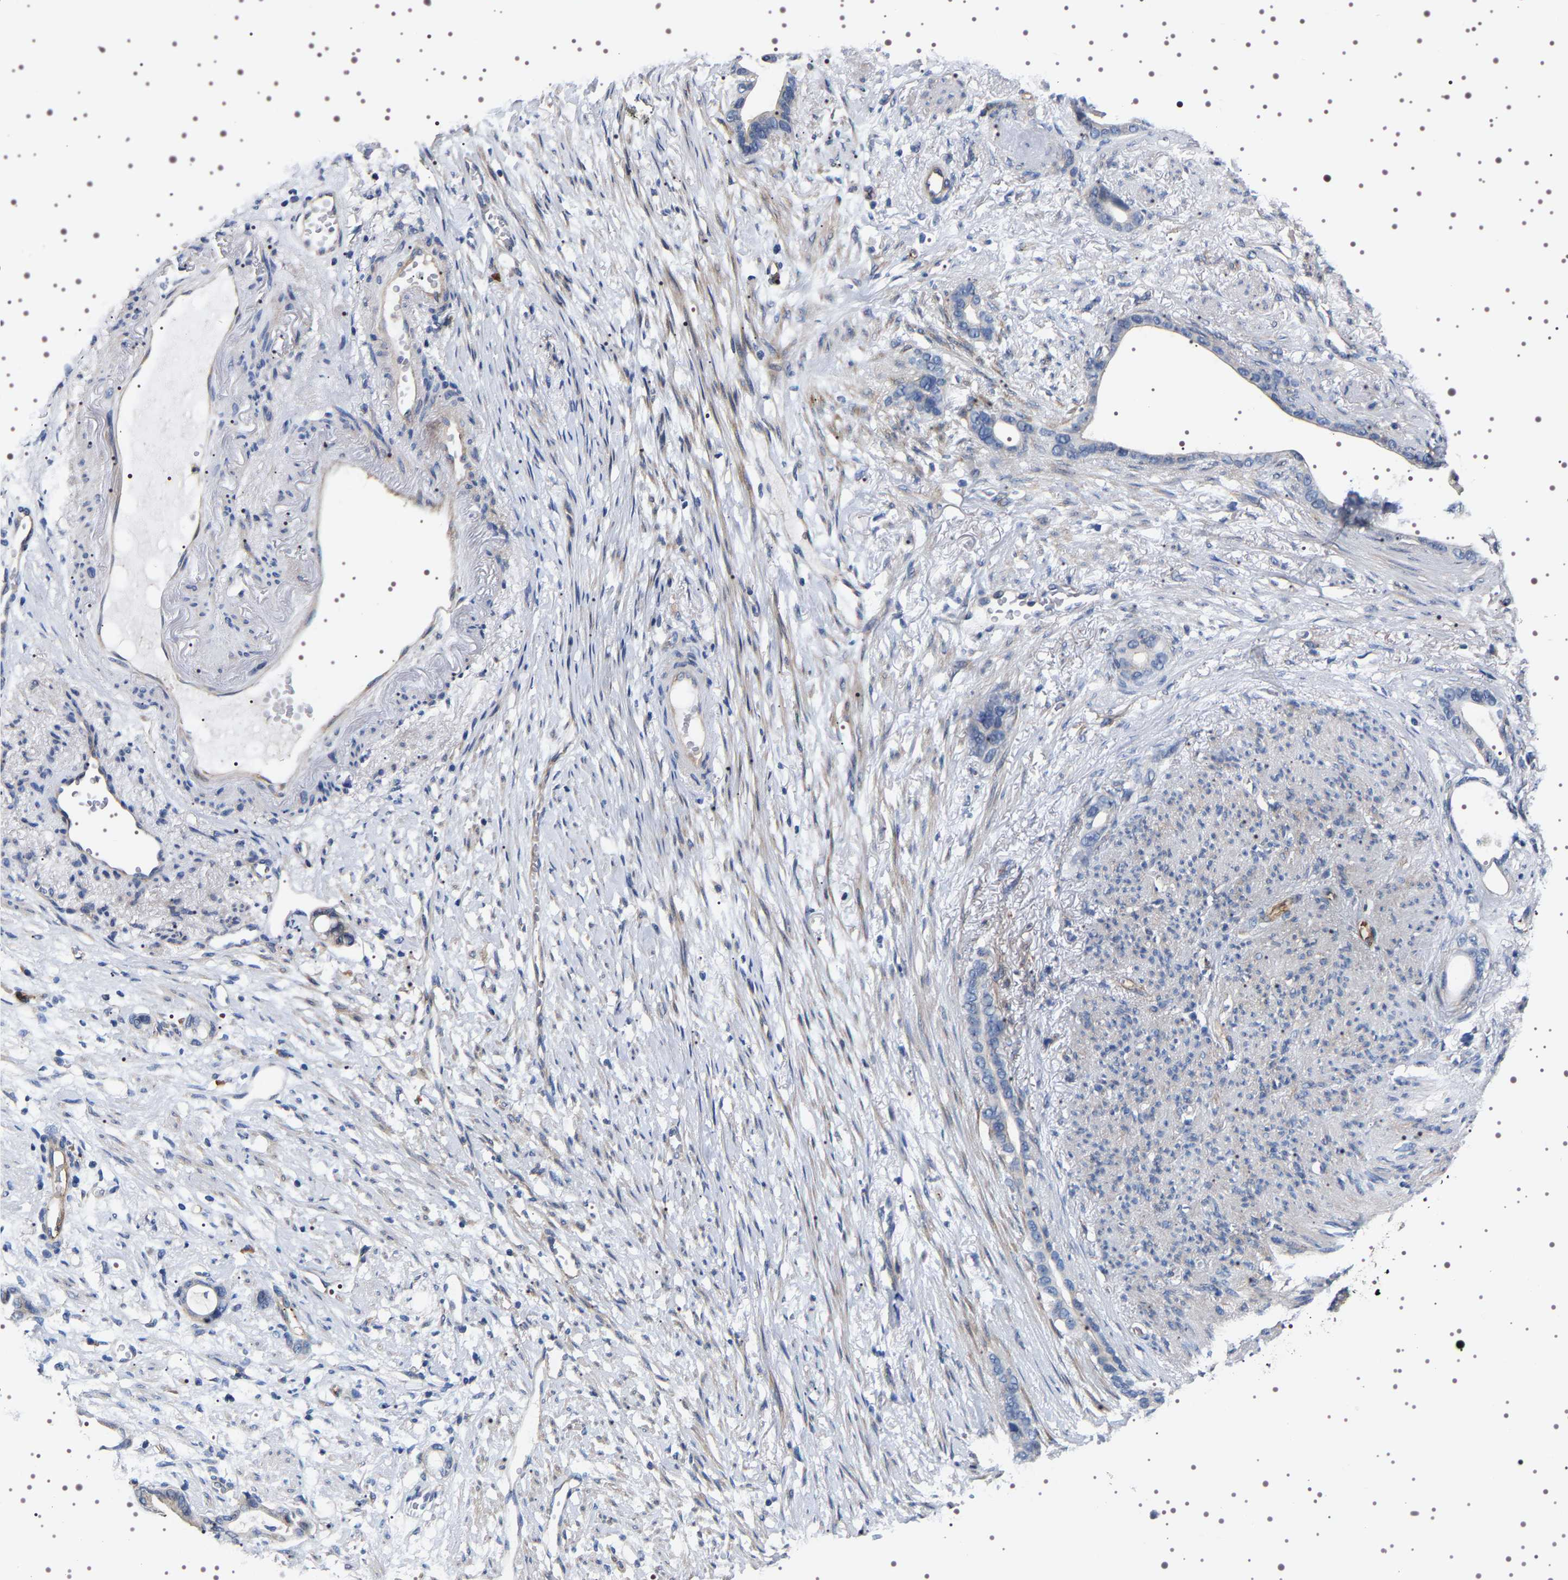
{"staining": {"intensity": "negative", "quantity": "none", "location": "none"}, "tissue": "stomach cancer", "cell_type": "Tumor cells", "image_type": "cancer", "snomed": [{"axis": "morphology", "description": "Adenocarcinoma, NOS"}, {"axis": "topography", "description": "Stomach"}], "caption": "Protein analysis of stomach cancer (adenocarcinoma) shows no significant staining in tumor cells.", "gene": "ALPL", "patient": {"sex": "female", "age": 75}}